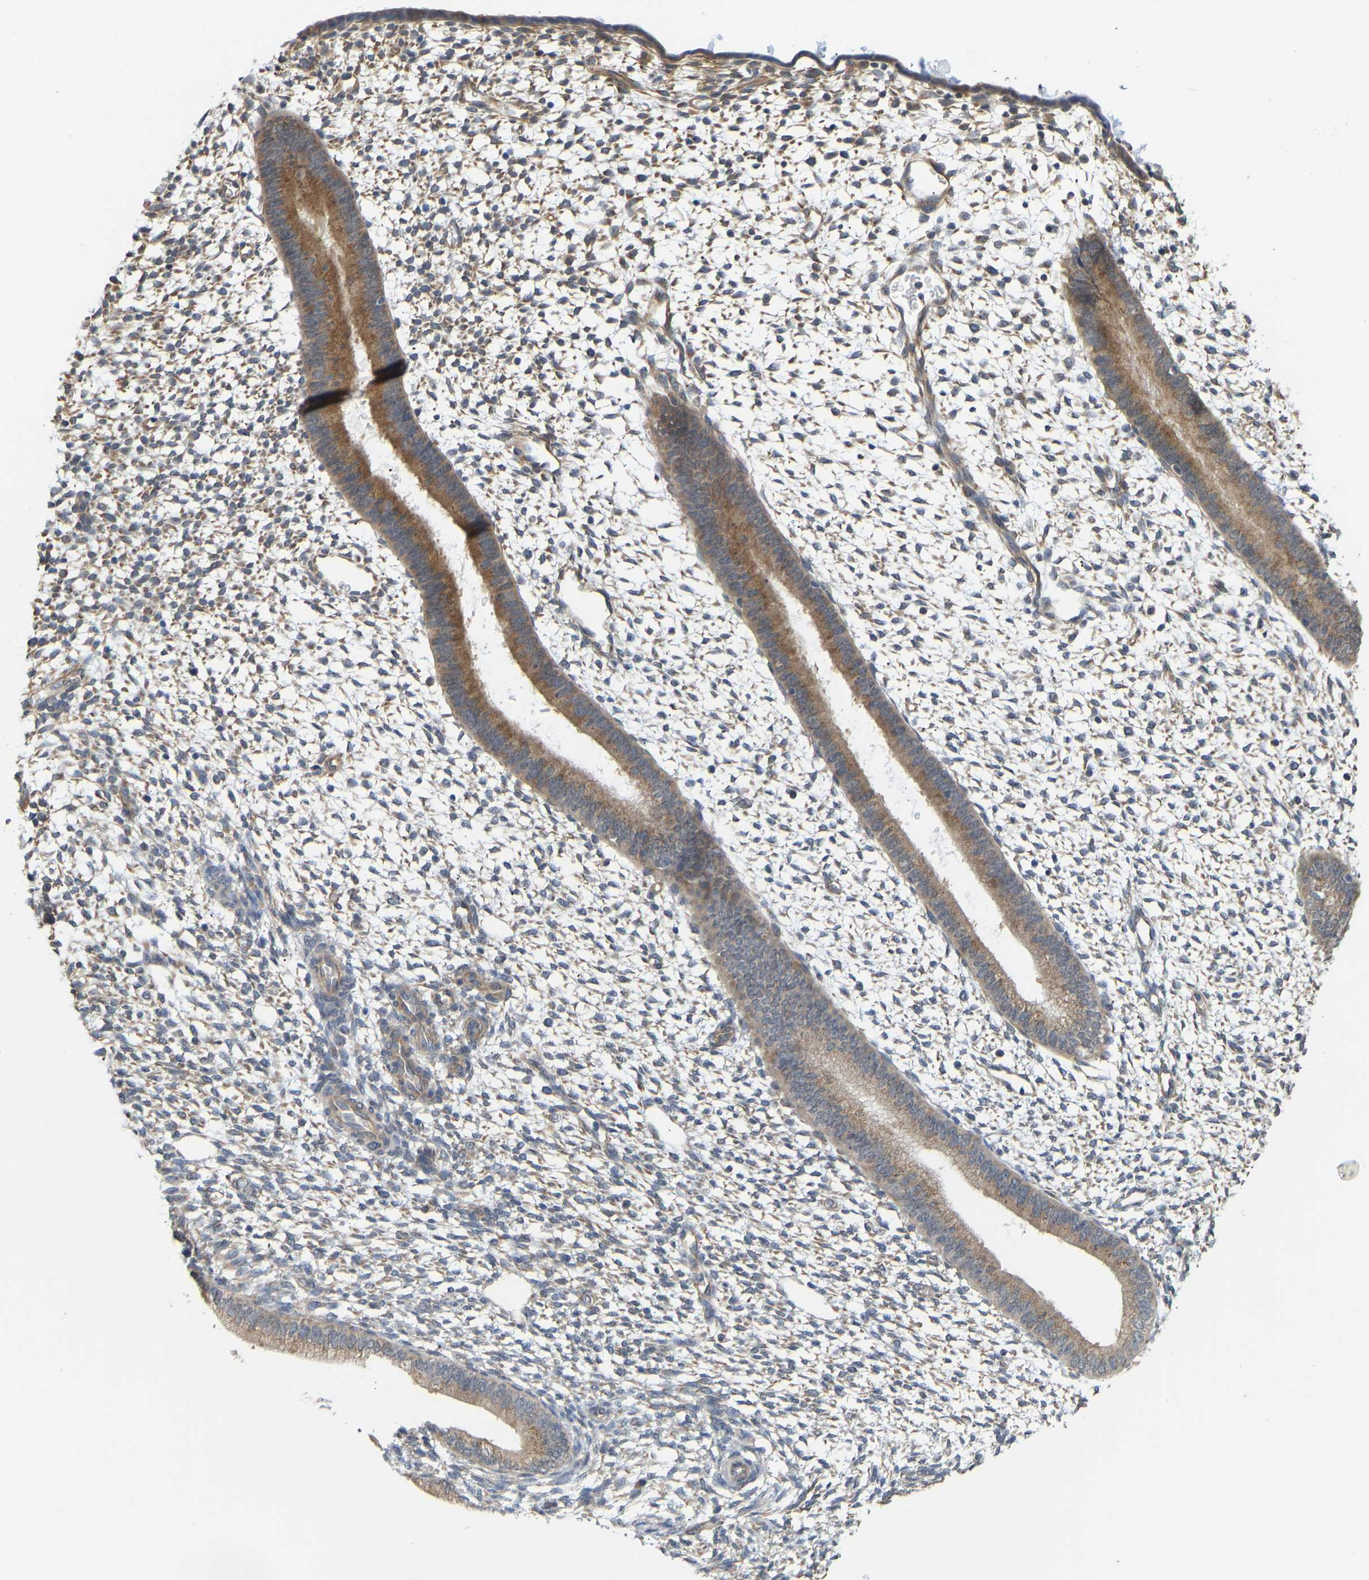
{"staining": {"intensity": "weak", "quantity": "<25%", "location": "cytoplasmic/membranous"}, "tissue": "endometrium", "cell_type": "Cells in endometrial stroma", "image_type": "normal", "snomed": [{"axis": "morphology", "description": "Normal tissue, NOS"}, {"axis": "topography", "description": "Endometrium"}], "caption": "This photomicrograph is of normal endometrium stained with IHC to label a protein in brown with the nuclei are counter-stained blue. There is no positivity in cells in endometrial stroma. The staining was performed using DAB (3,3'-diaminobenzidine) to visualize the protein expression in brown, while the nuclei were stained in blue with hematoxylin (Magnification: 20x).", "gene": "BEND3", "patient": {"sex": "female", "age": 46}}